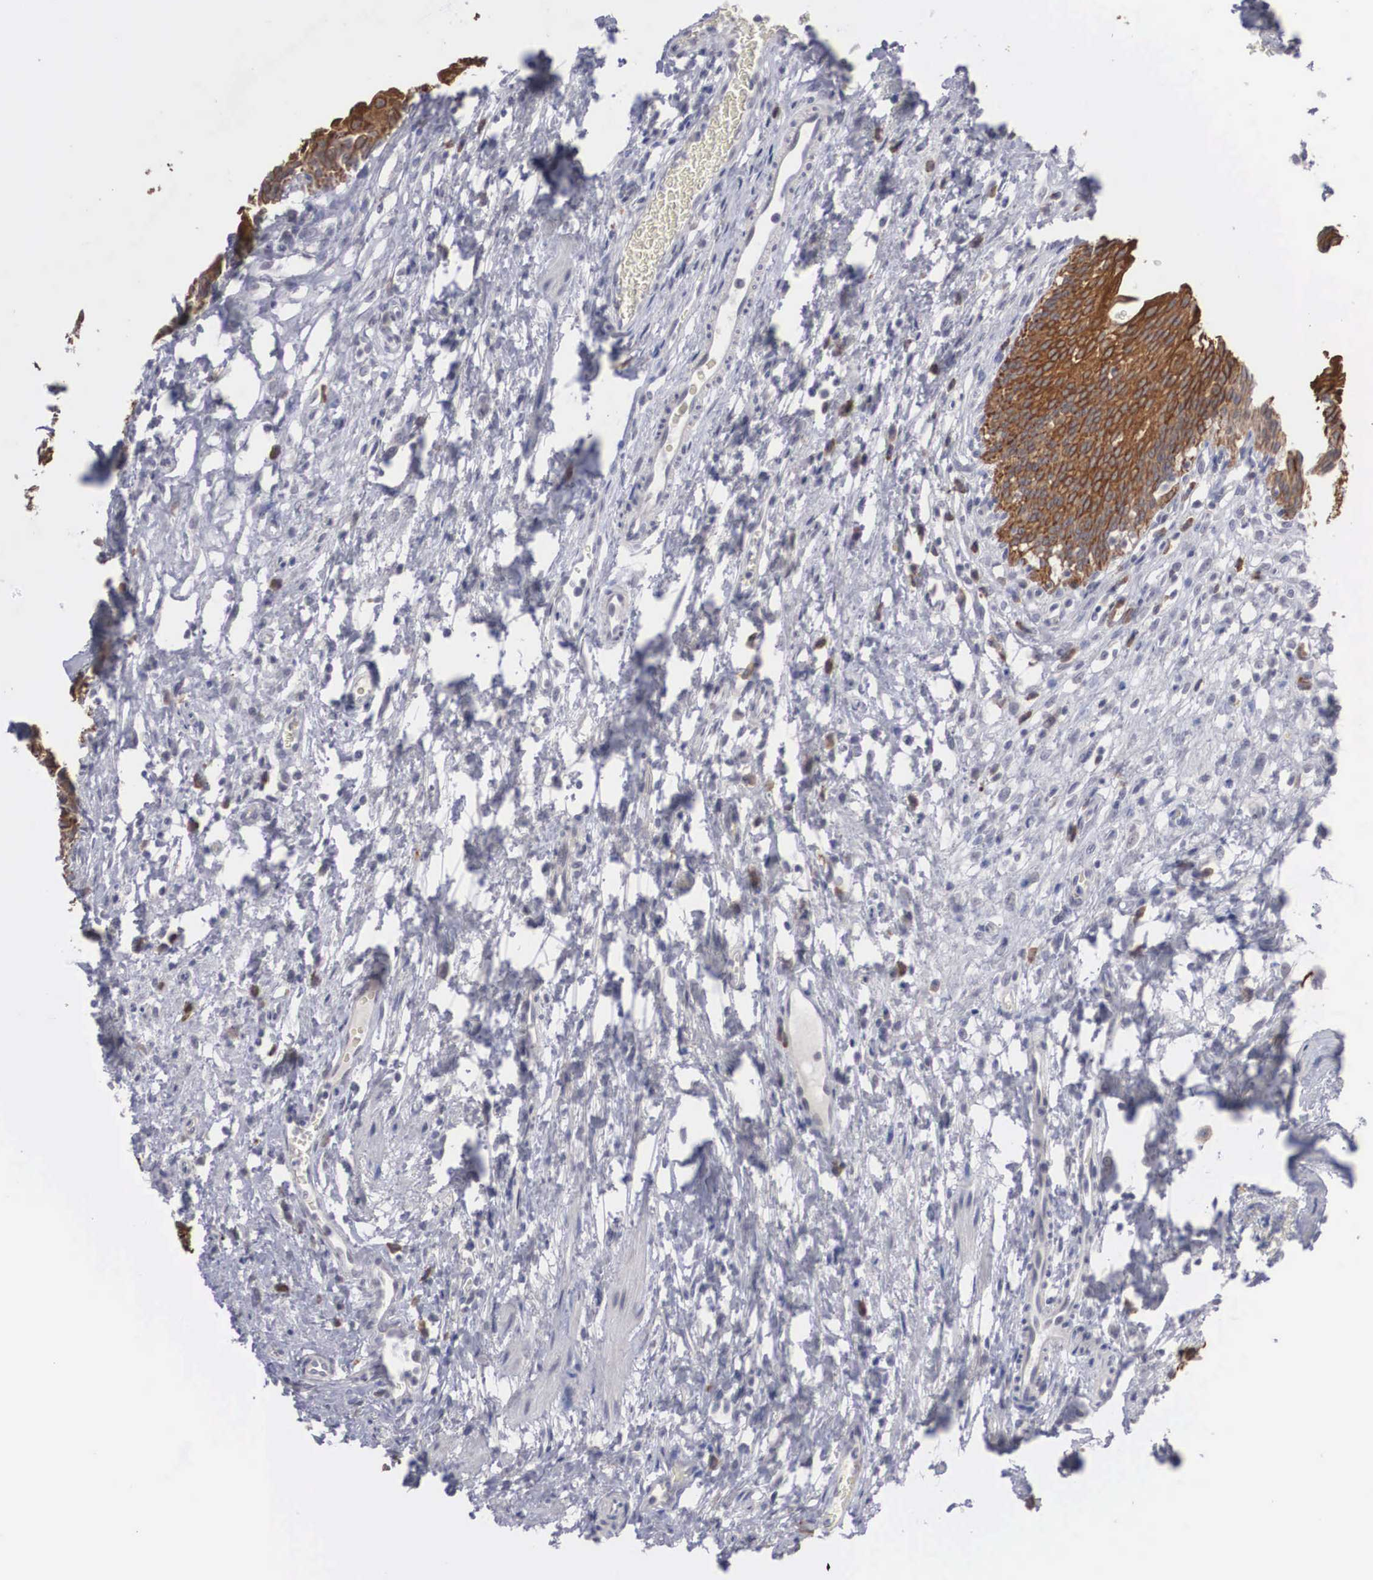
{"staining": {"intensity": "strong", "quantity": ">75%", "location": "cytoplasmic/membranous"}, "tissue": "urinary bladder", "cell_type": "Urothelial cells", "image_type": "normal", "snomed": [{"axis": "morphology", "description": "Normal tissue, NOS"}, {"axis": "morphology", "description": "Urothelial carcinoma, Low grade"}, {"axis": "topography", "description": "Smooth muscle"}, {"axis": "topography", "description": "Urinary bladder"}], "caption": "IHC staining of benign urinary bladder, which shows high levels of strong cytoplasmic/membranous expression in approximately >75% of urothelial cells indicating strong cytoplasmic/membranous protein expression. The staining was performed using DAB (3,3'-diaminobenzidine) (brown) for protein detection and nuclei were counterstained in hematoxylin (blue).", "gene": "WDR89", "patient": {"sex": "male", "age": 60}}